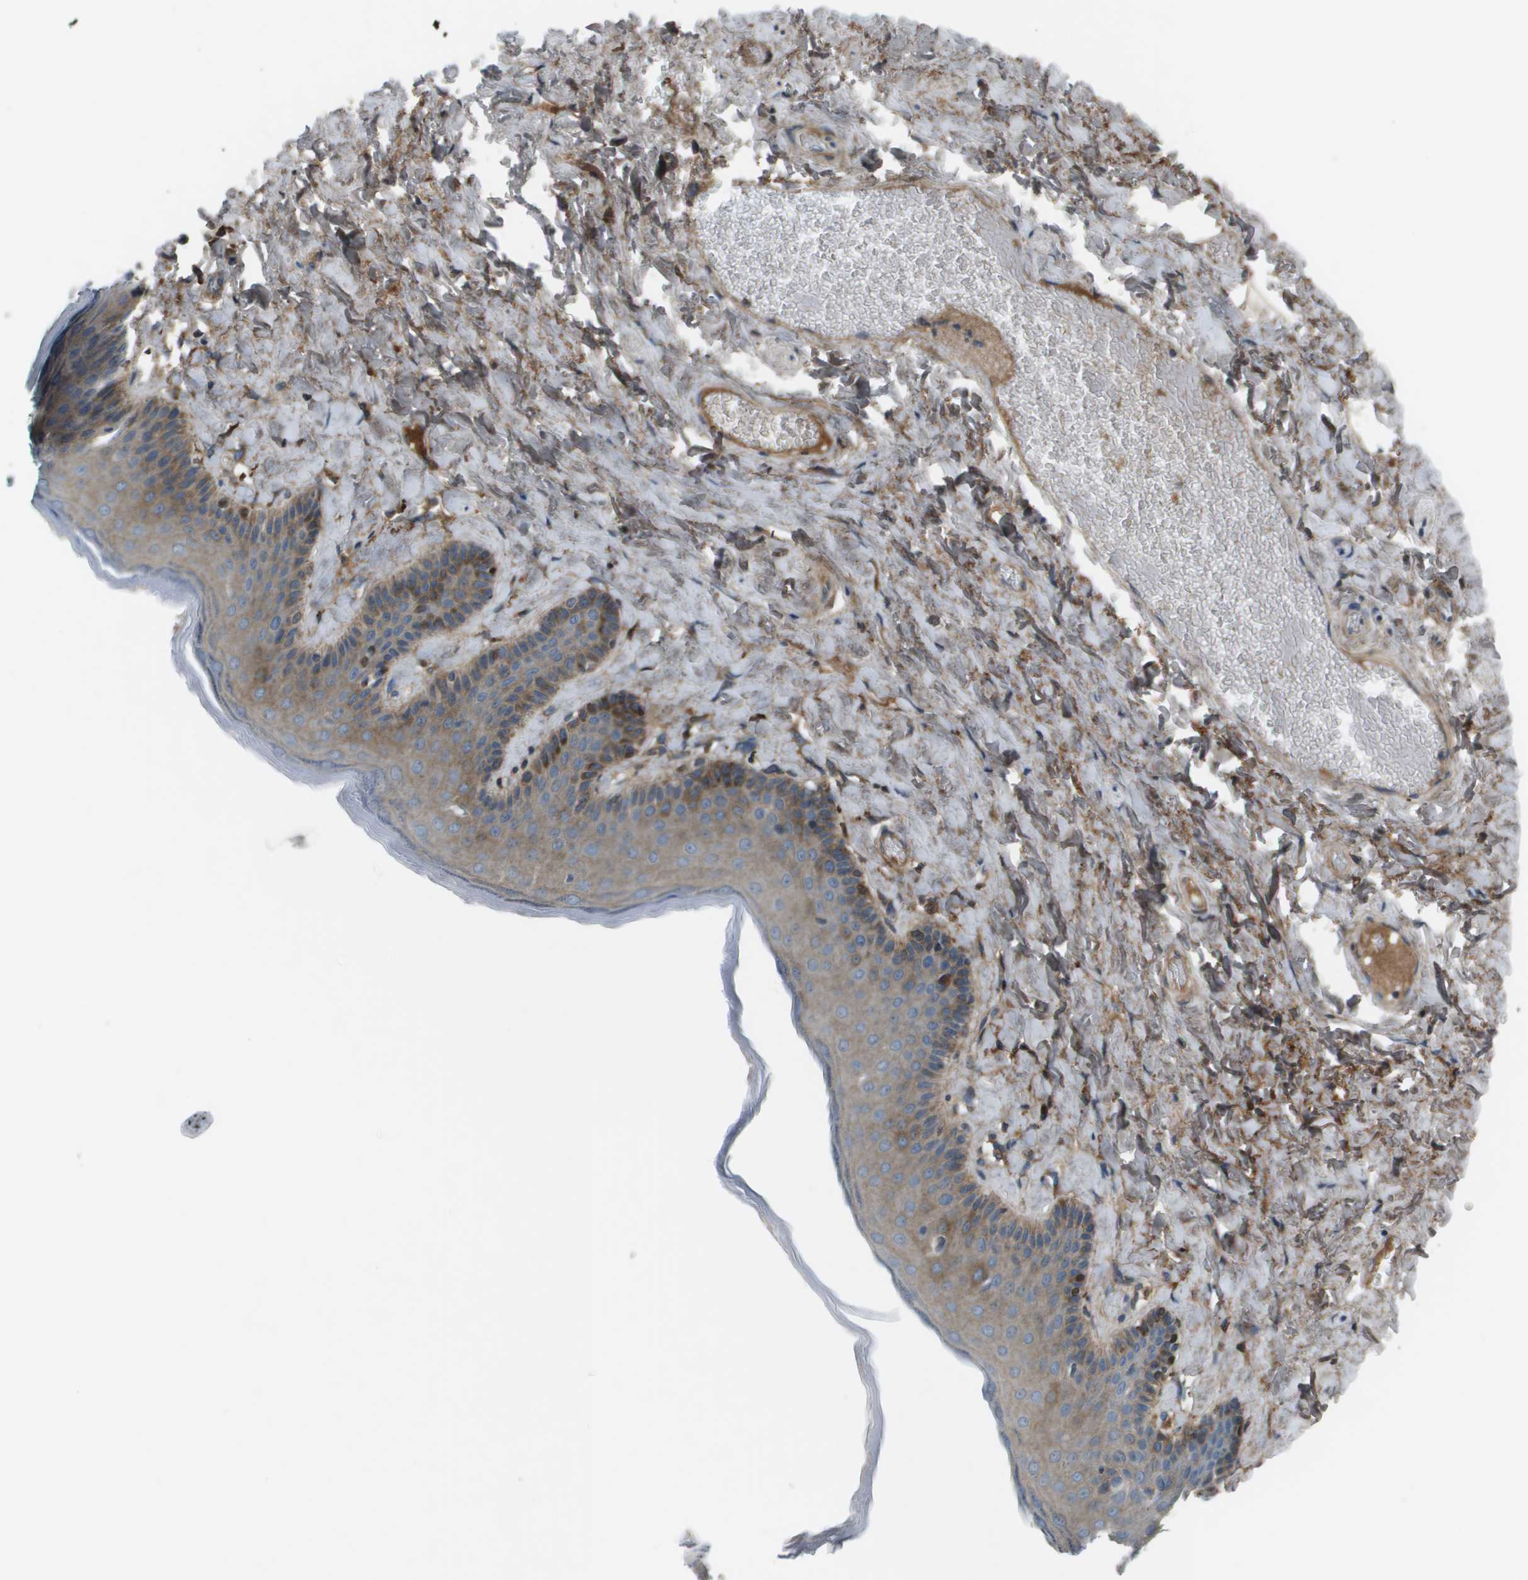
{"staining": {"intensity": "weak", "quantity": "25%-75%", "location": "cytoplasmic/membranous"}, "tissue": "skin", "cell_type": "Epidermal cells", "image_type": "normal", "snomed": [{"axis": "morphology", "description": "Normal tissue, NOS"}, {"axis": "topography", "description": "Anal"}], "caption": "Brown immunohistochemical staining in unremarkable human skin demonstrates weak cytoplasmic/membranous expression in approximately 25%-75% of epidermal cells.", "gene": "PCOLCE", "patient": {"sex": "male", "age": 69}}